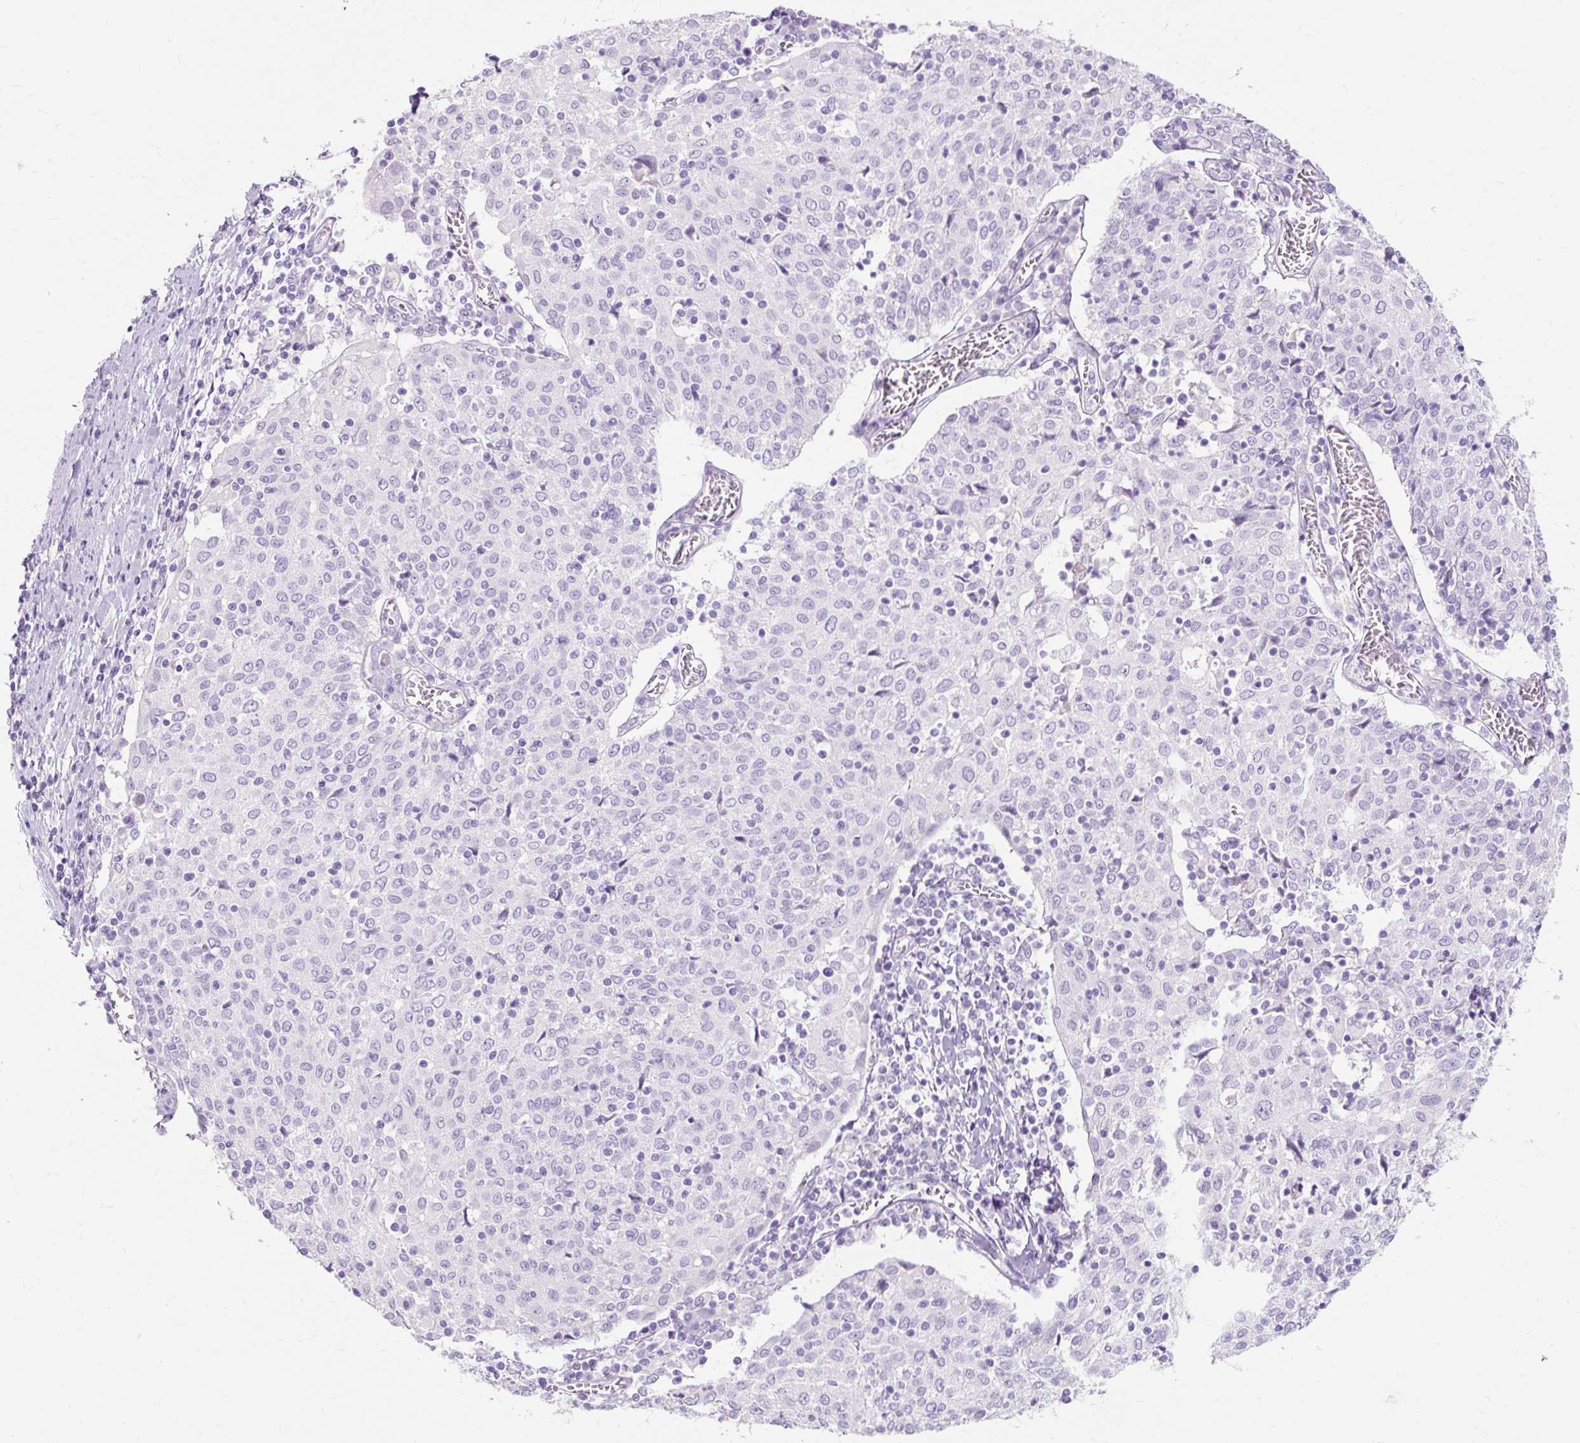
{"staining": {"intensity": "negative", "quantity": "none", "location": "none"}, "tissue": "cervical cancer", "cell_type": "Tumor cells", "image_type": "cancer", "snomed": [{"axis": "morphology", "description": "Squamous cell carcinoma, NOS"}, {"axis": "topography", "description": "Cervix"}], "caption": "DAB (3,3'-diaminobenzidine) immunohistochemical staining of human cervical cancer (squamous cell carcinoma) displays no significant staining in tumor cells.", "gene": "TMEM213", "patient": {"sex": "female", "age": 52}}